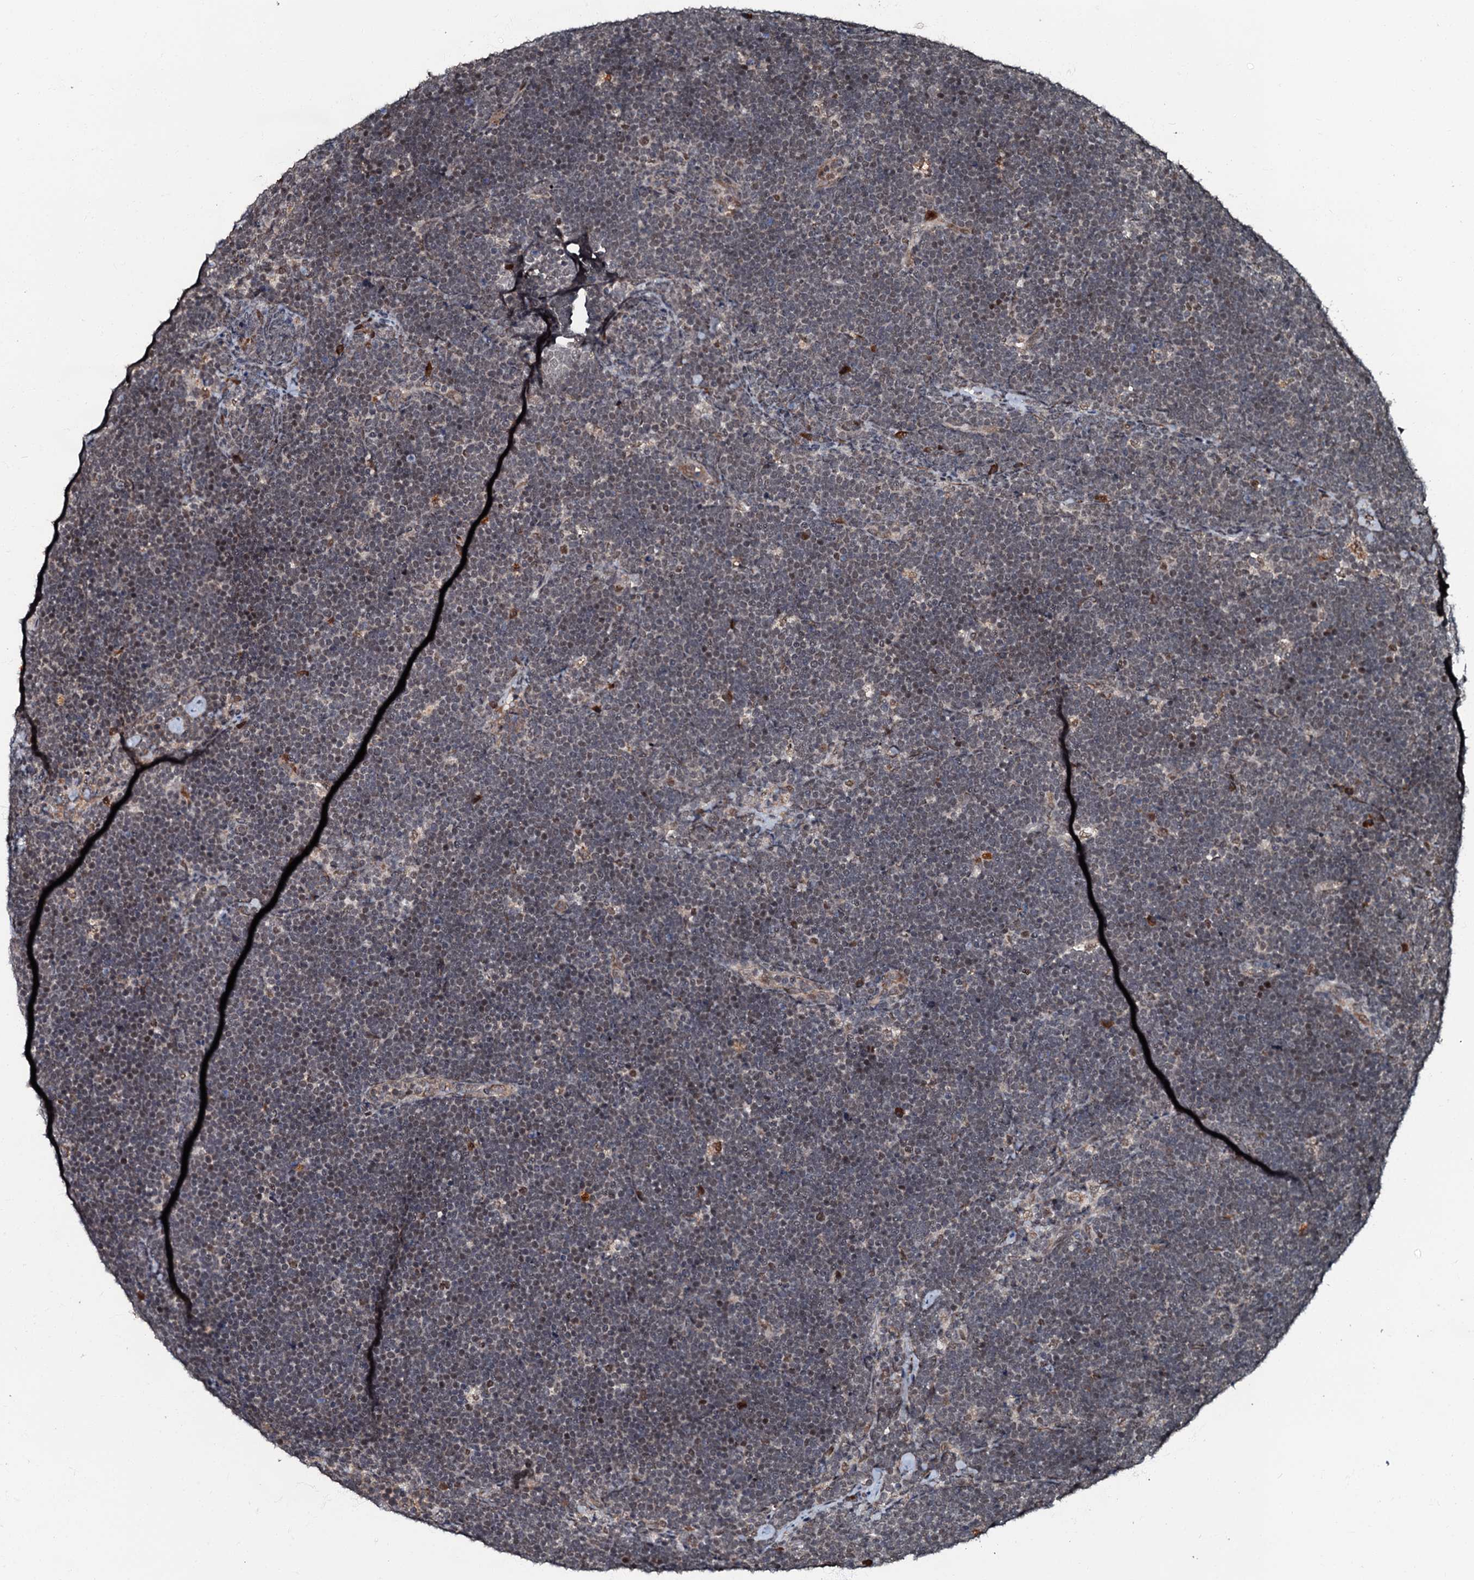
{"staining": {"intensity": "weak", "quantity": "25%-75%", "location": "nuclear"}, "tissue": "lymphoma", "cell_type": "Tumor cells", "image_type": "cancer", "snomed": [{"axis": "morphology", "description": "Malignant lymphoma, non-Hodgkin's type, High grade"}, {"axis": "topography", "description": "Lymph node"}], "caption": "An image of human lymphoma stained for a protein shows weak nuclear brown staining in tumor cells. The staining was performed using DAB (3,3'-diaminobenzidine) to visualize the protein expression in brown, while the nuclei were stained in blue with hematoxylin (Magnification: 20x).", "gene": "C18orf32", "patient": {"sex": "male", "age": 13}}